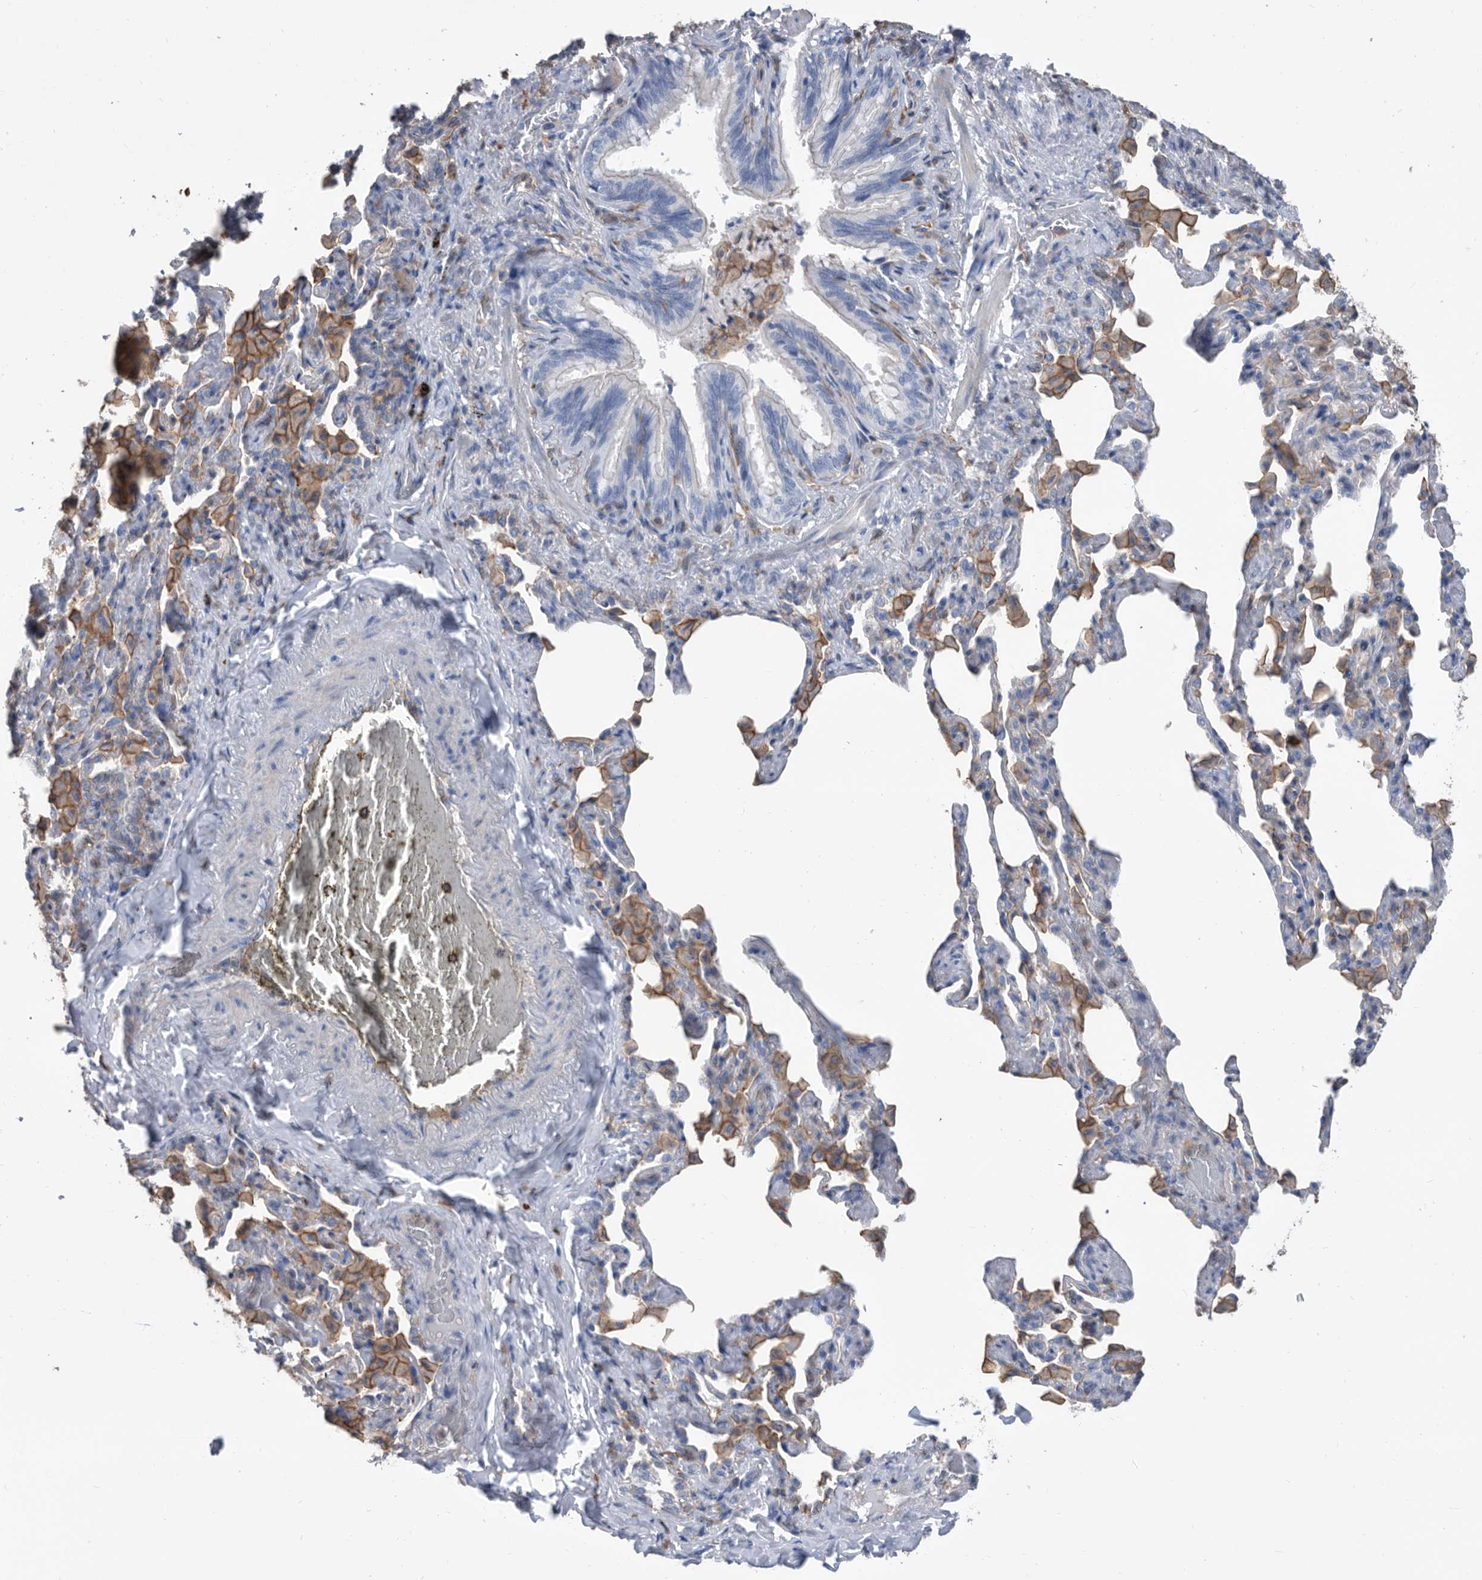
{"staining": {"intensity": "weak", "quantity": "<25%", "location": "cytoplasmic/membranous"}, "tissue": "bronchus", "cell_type": "Respiratory epithelial cells", "image_type": "normal", "snomed": [{"axis": "morphology", "description": "Normal tissue, NOS"}, {"axis": "morphology", "description": "Inflammation, NOS"}, {"axis": "topography", "description": "Lung"}], "caption": "A high-resolution histopathology image shows immunohistochemistry staining of unremarkable bronchus, which displays no significant staining in respiratory epithelial cells.", "gene": "MS4A4A", "patient": {"sex": "female", "age": 46}}